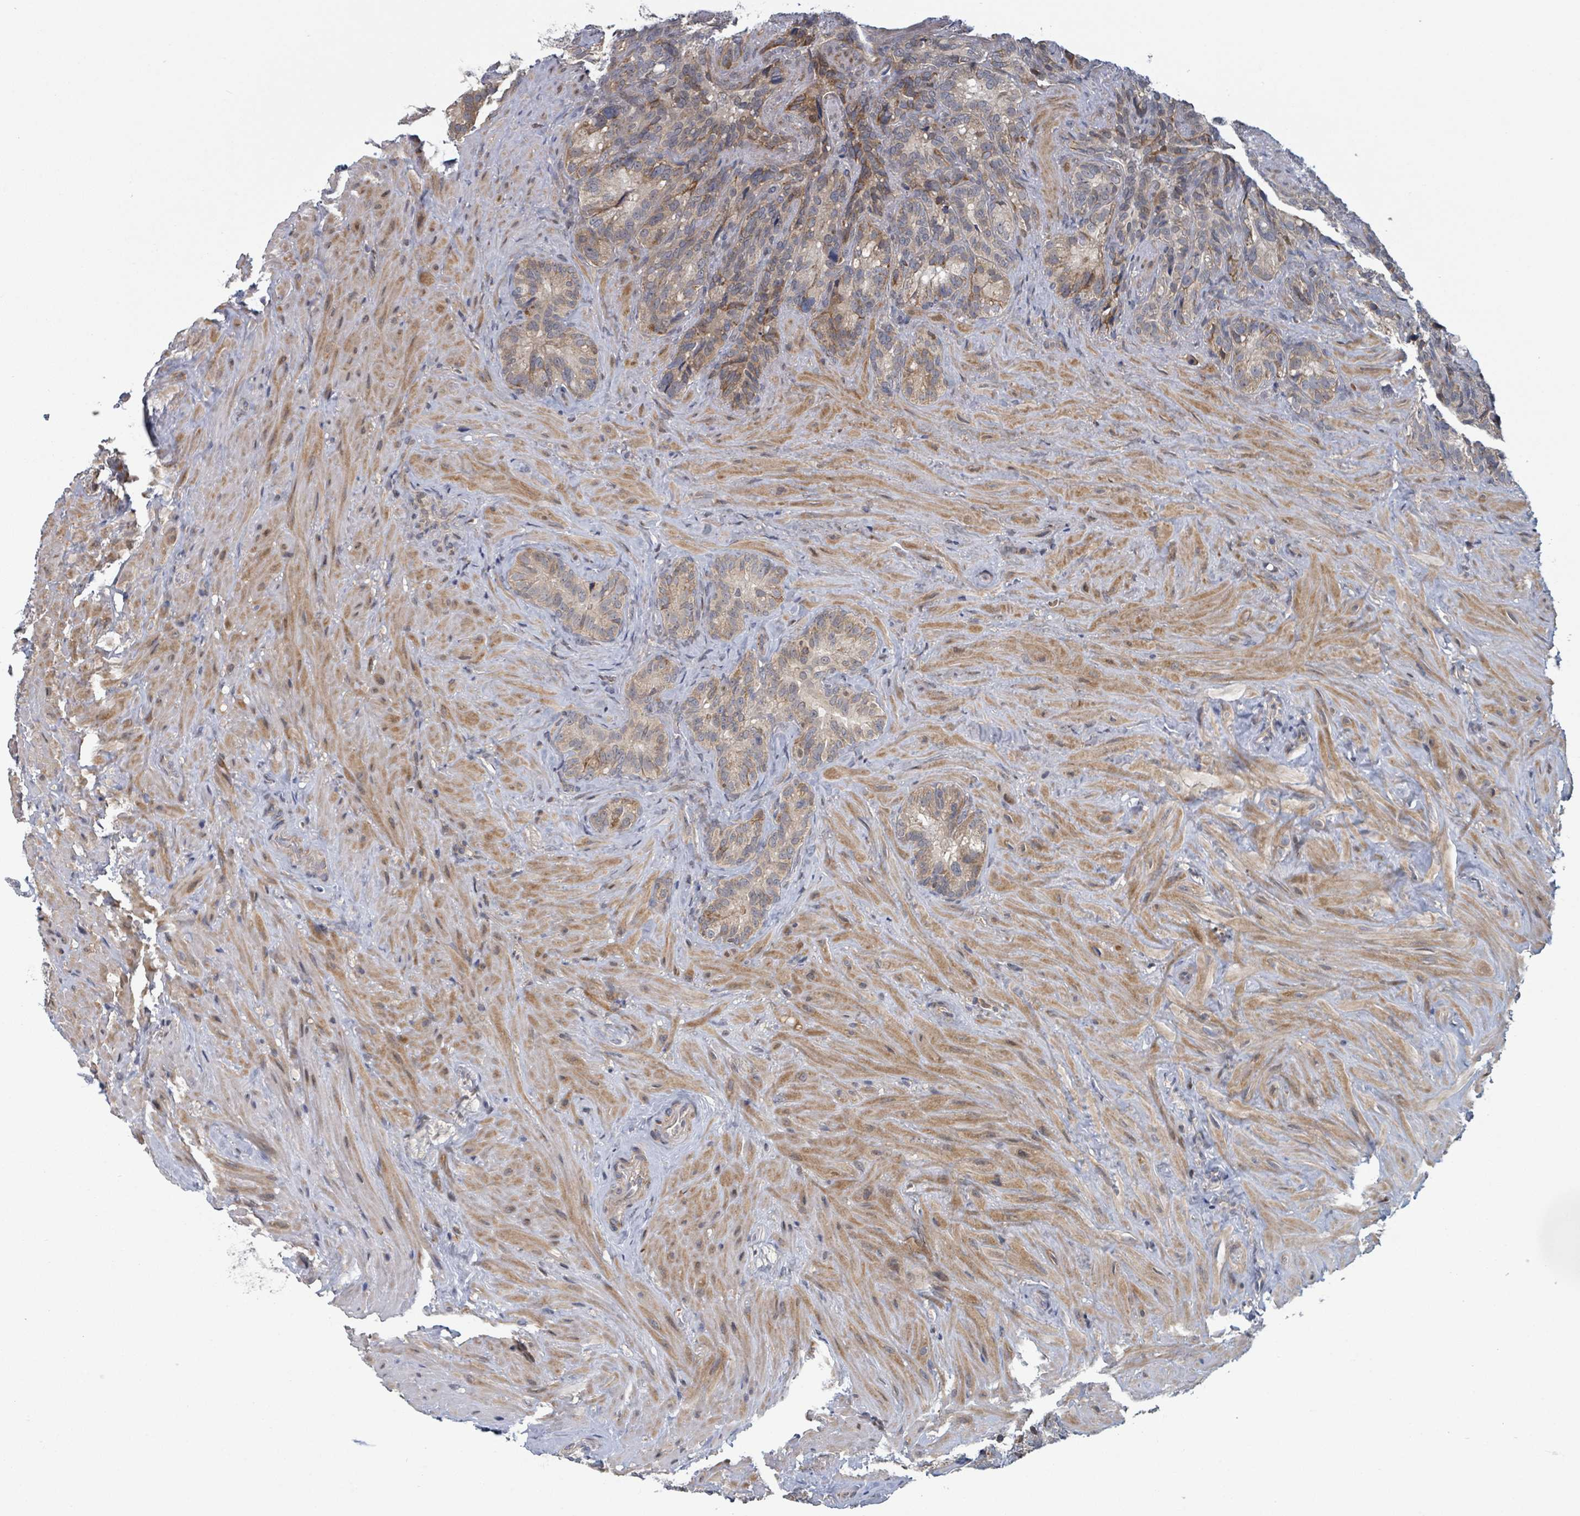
{"staining": {"intensity": "moderate", "quantity": "25%-75%", "location": "cytoplasmic/membranous"}, "tissue": "seminal vesicle", "cell_type": "Glandular cells", "image_type": "normal", "snomed": [{"axis": "morphology", "description": "Normal tissue, NOS"}, {"axis": "topography", "description": "Seminal veicle"}], "caption": "The micrograph displays staining of normal seminal vesicle, revealing moderate cytoplasmic/membranous protein expression (brown color) within glandular cells.", "gene": "HIVEP1", "patient": {"sex": "male", "age": 62}}